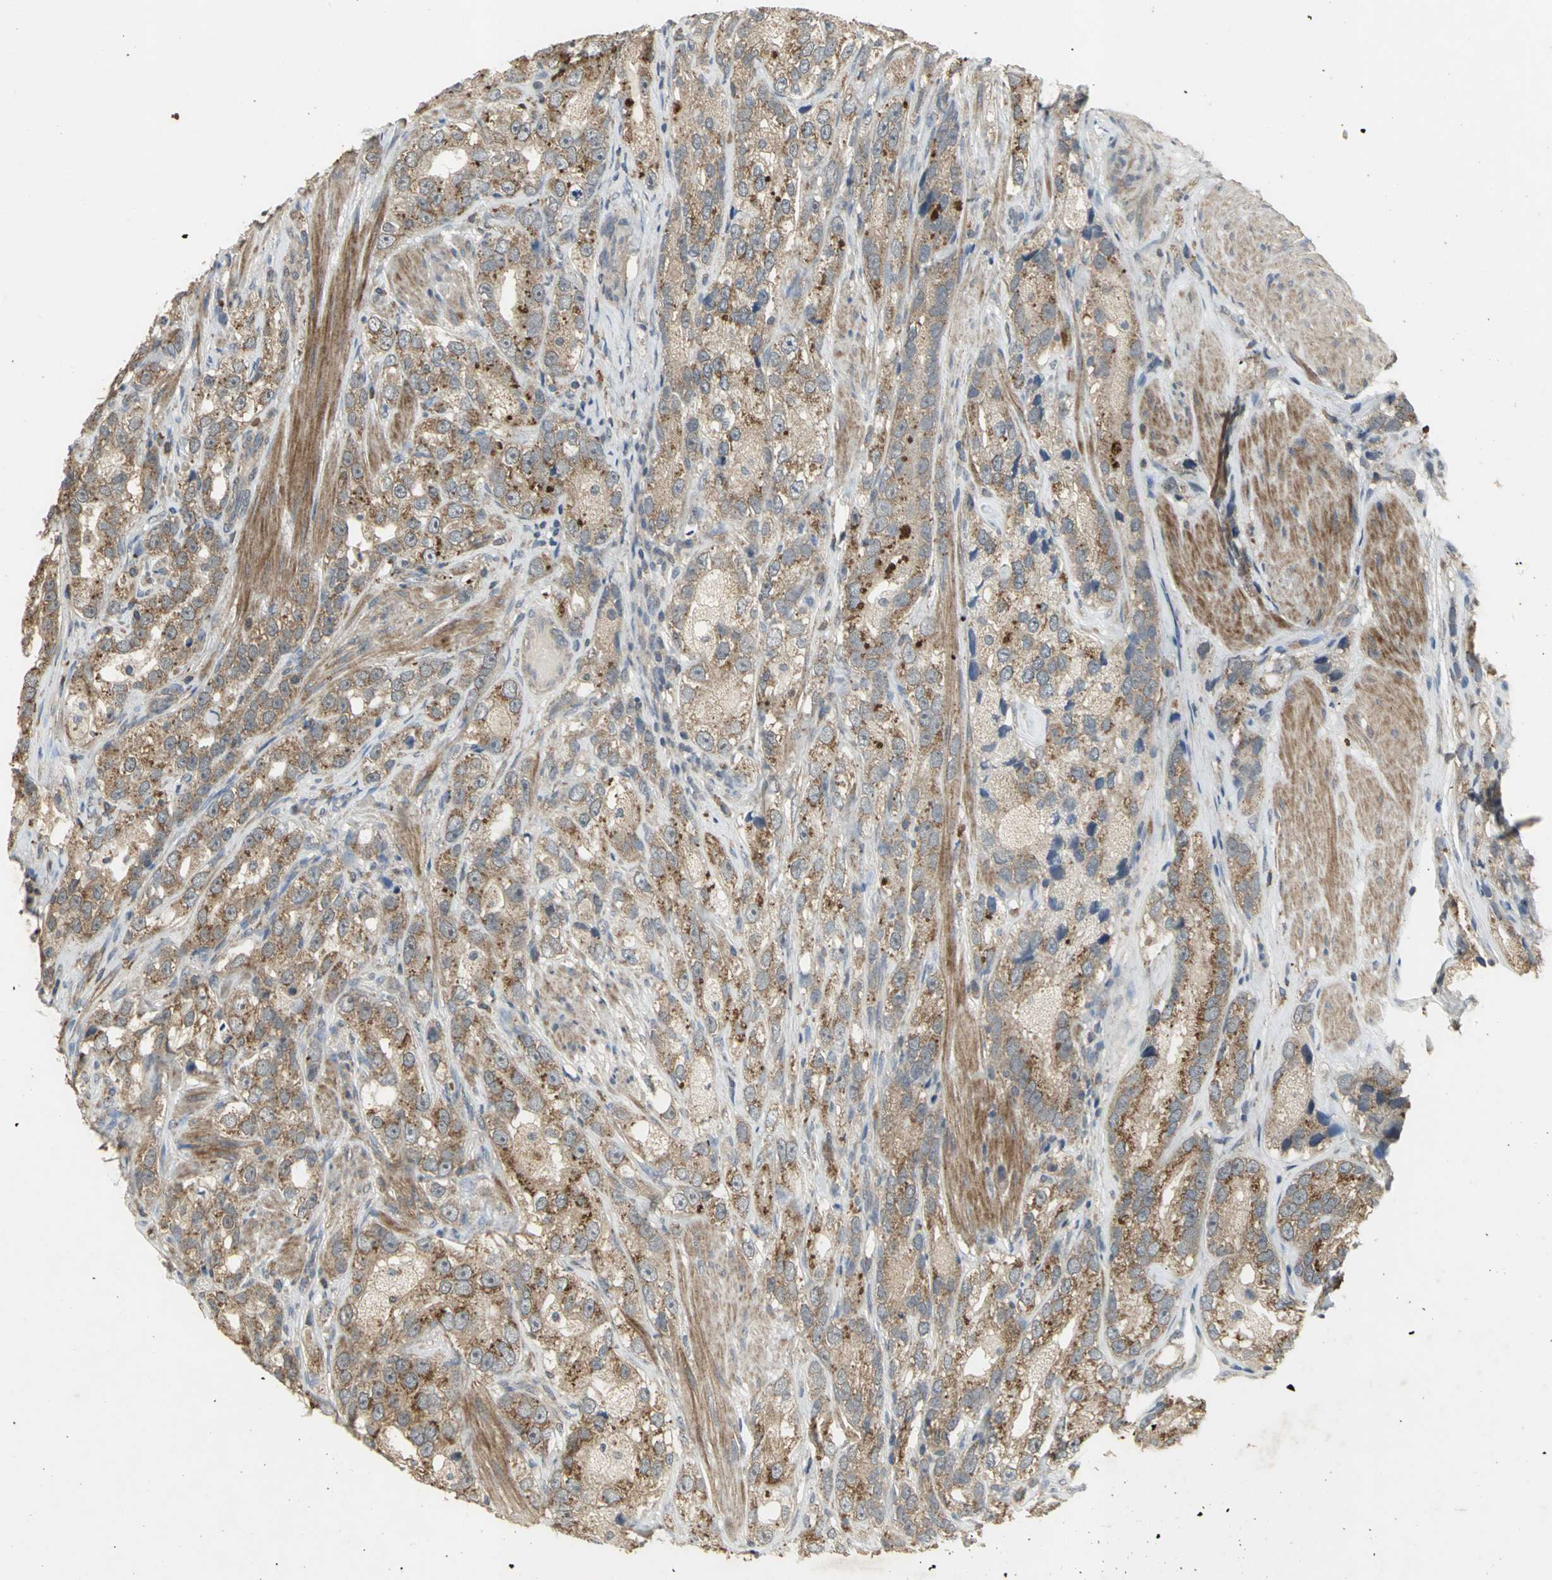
{"staining": {"intensity": "moderate", "quantity": ">75%", "location": "cytoplasmic/membranous"}, "tissue": "prostate cancer", "cell_type": "Tumor cells", "image_type": "cancer", "snomed": [{"axis": "morphology", "description": "Adenocarcinoma, High grade"}, {"axis": "topography", "description": "Prostate"}], "caption": "Protein expression analysis of human prostate cancer reveals moderate cytoplasmic/membranous positivity in about >75% of tumor cells.", "gene": "KEAP1", "patient": {"sex": "male", "age": 63}}